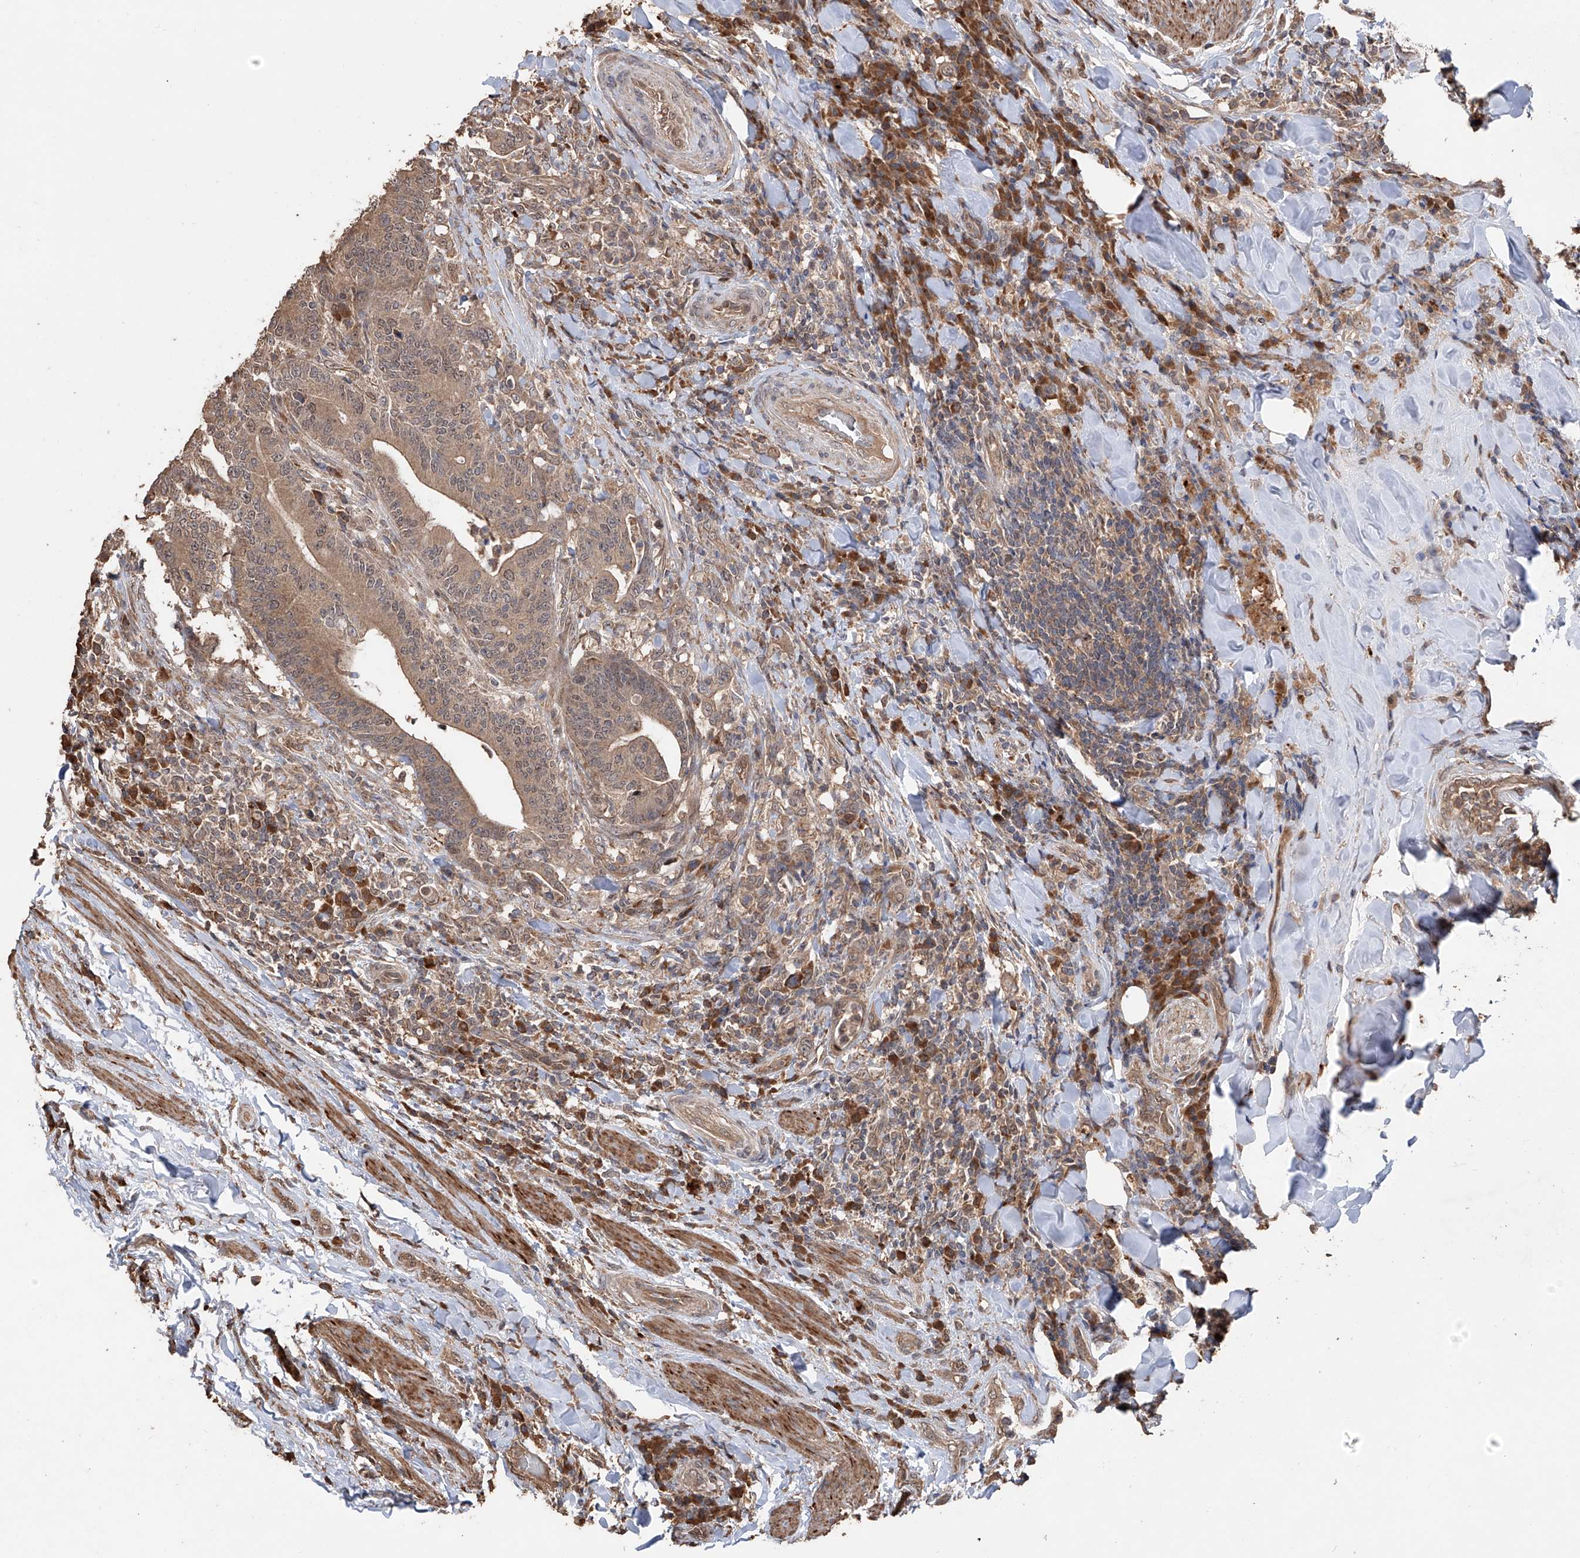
{"staining": {"intensity": "weak", "quantity": ">75%", "location": "cytoplasmic/membranous"}, "tissue": "colorectal cancer", "cell_type": "Tumor cells", "image_type": "cancer", "snomed": [{"axis": "morphology", "description": "Adenocarcinoma, NOS"}, {"axis": "topography", "description": "Colon"}], "caption": "A low amount of weak cytoplasmic/membranous positivity is identified in approximately >75% of tumor cells in adenocarcinoma (colorectal) tissue.", "gene": "FAM135A", "patient": {"sex": "female", "age": 66}}